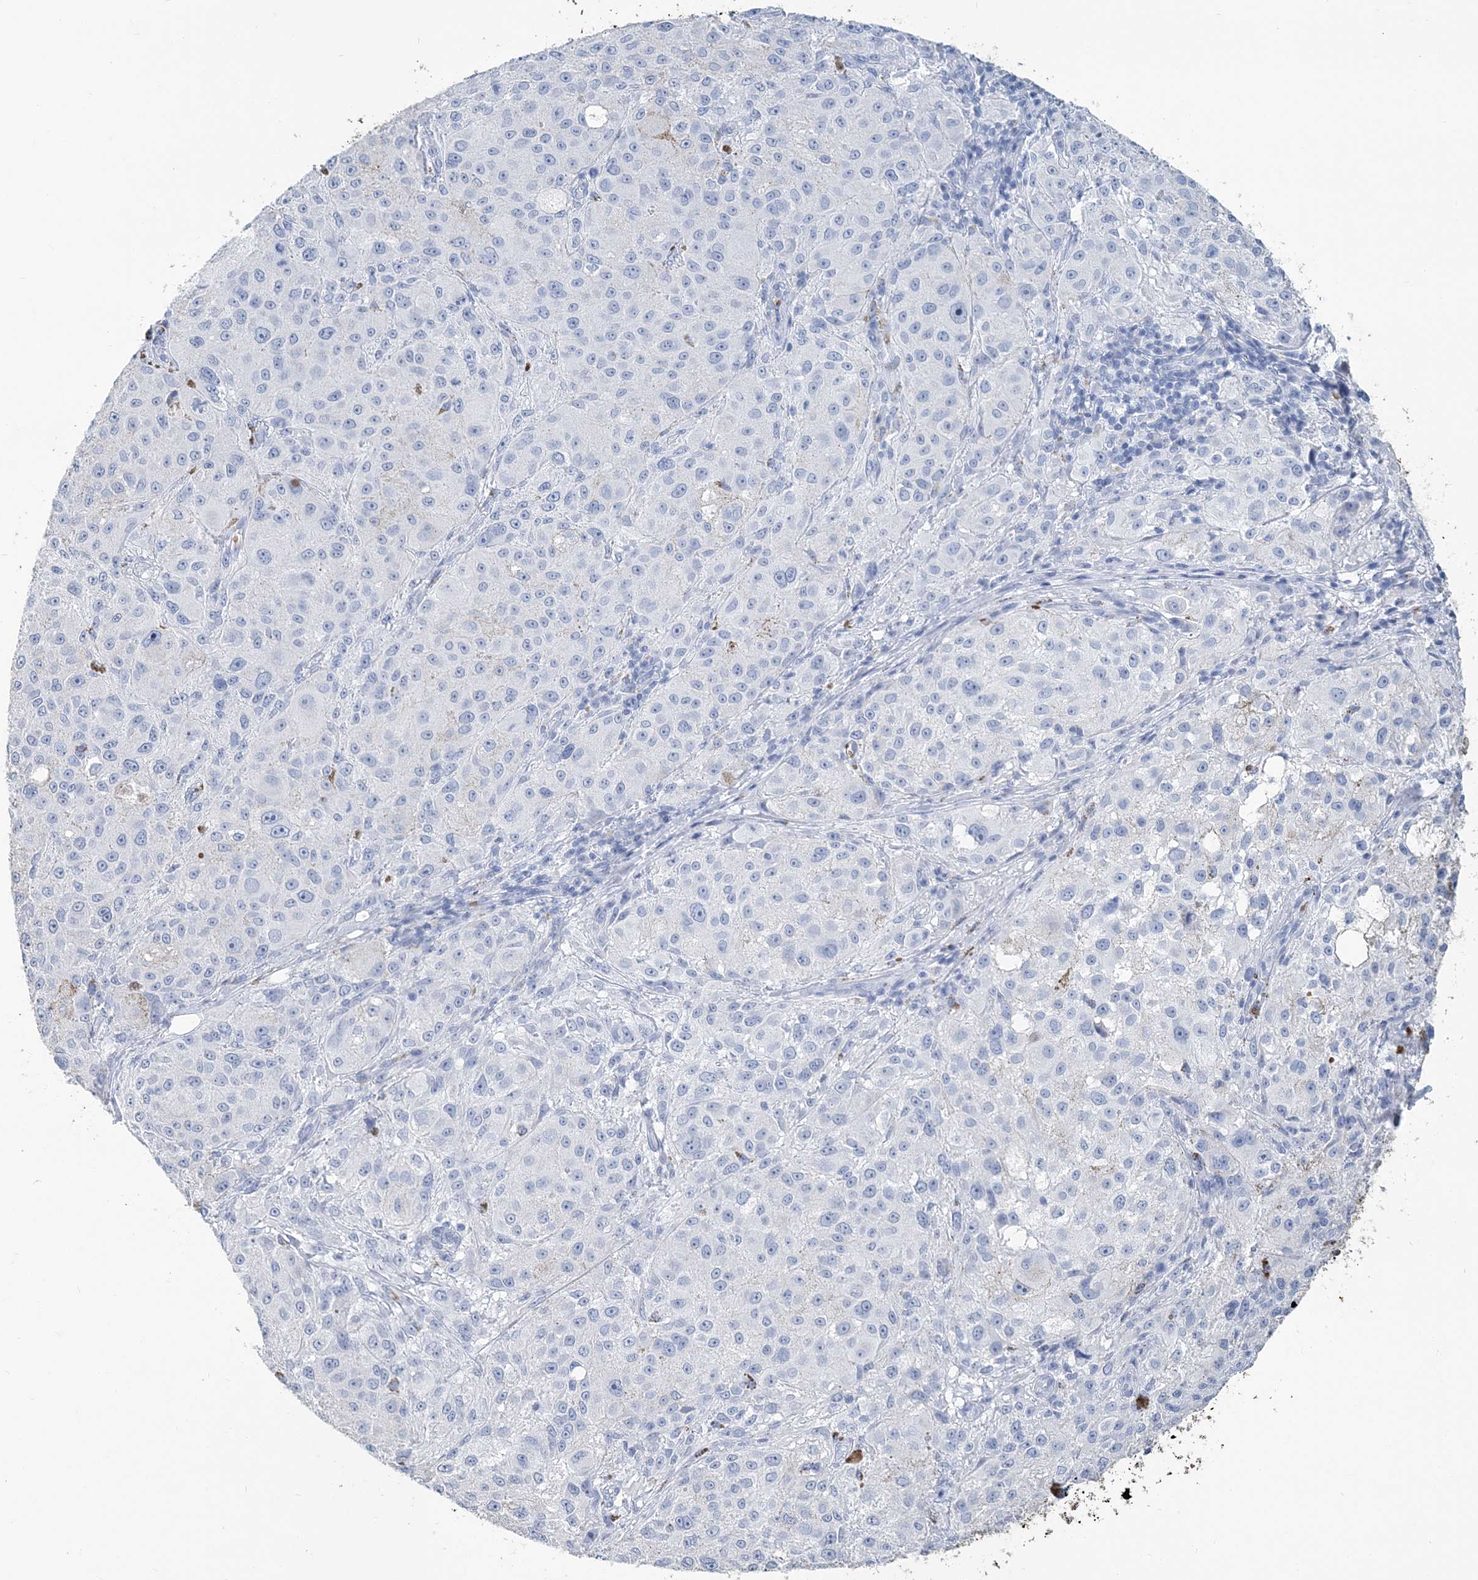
{"staining": {"intensity": "negative", "quantity": "none", "location": "none"}, "tissue": "melanoma", "cell_type": "Tumor cells", "image_type": "cancer", "snomed": [{"axis": "morphology", "description": "Necrosis, NOS"}, {"axis": "morphology", "description": "Malignant melanoma, NOS"}, {"axis": "topography", "description": "Skin"}], "caption": "This is an immunohistochemistry (IHC) photomicrograph of human malignant melanoma. There is no expression in tumor cells.", "gene": "HBD", "patient": {"sex": "female", "age": 87}}